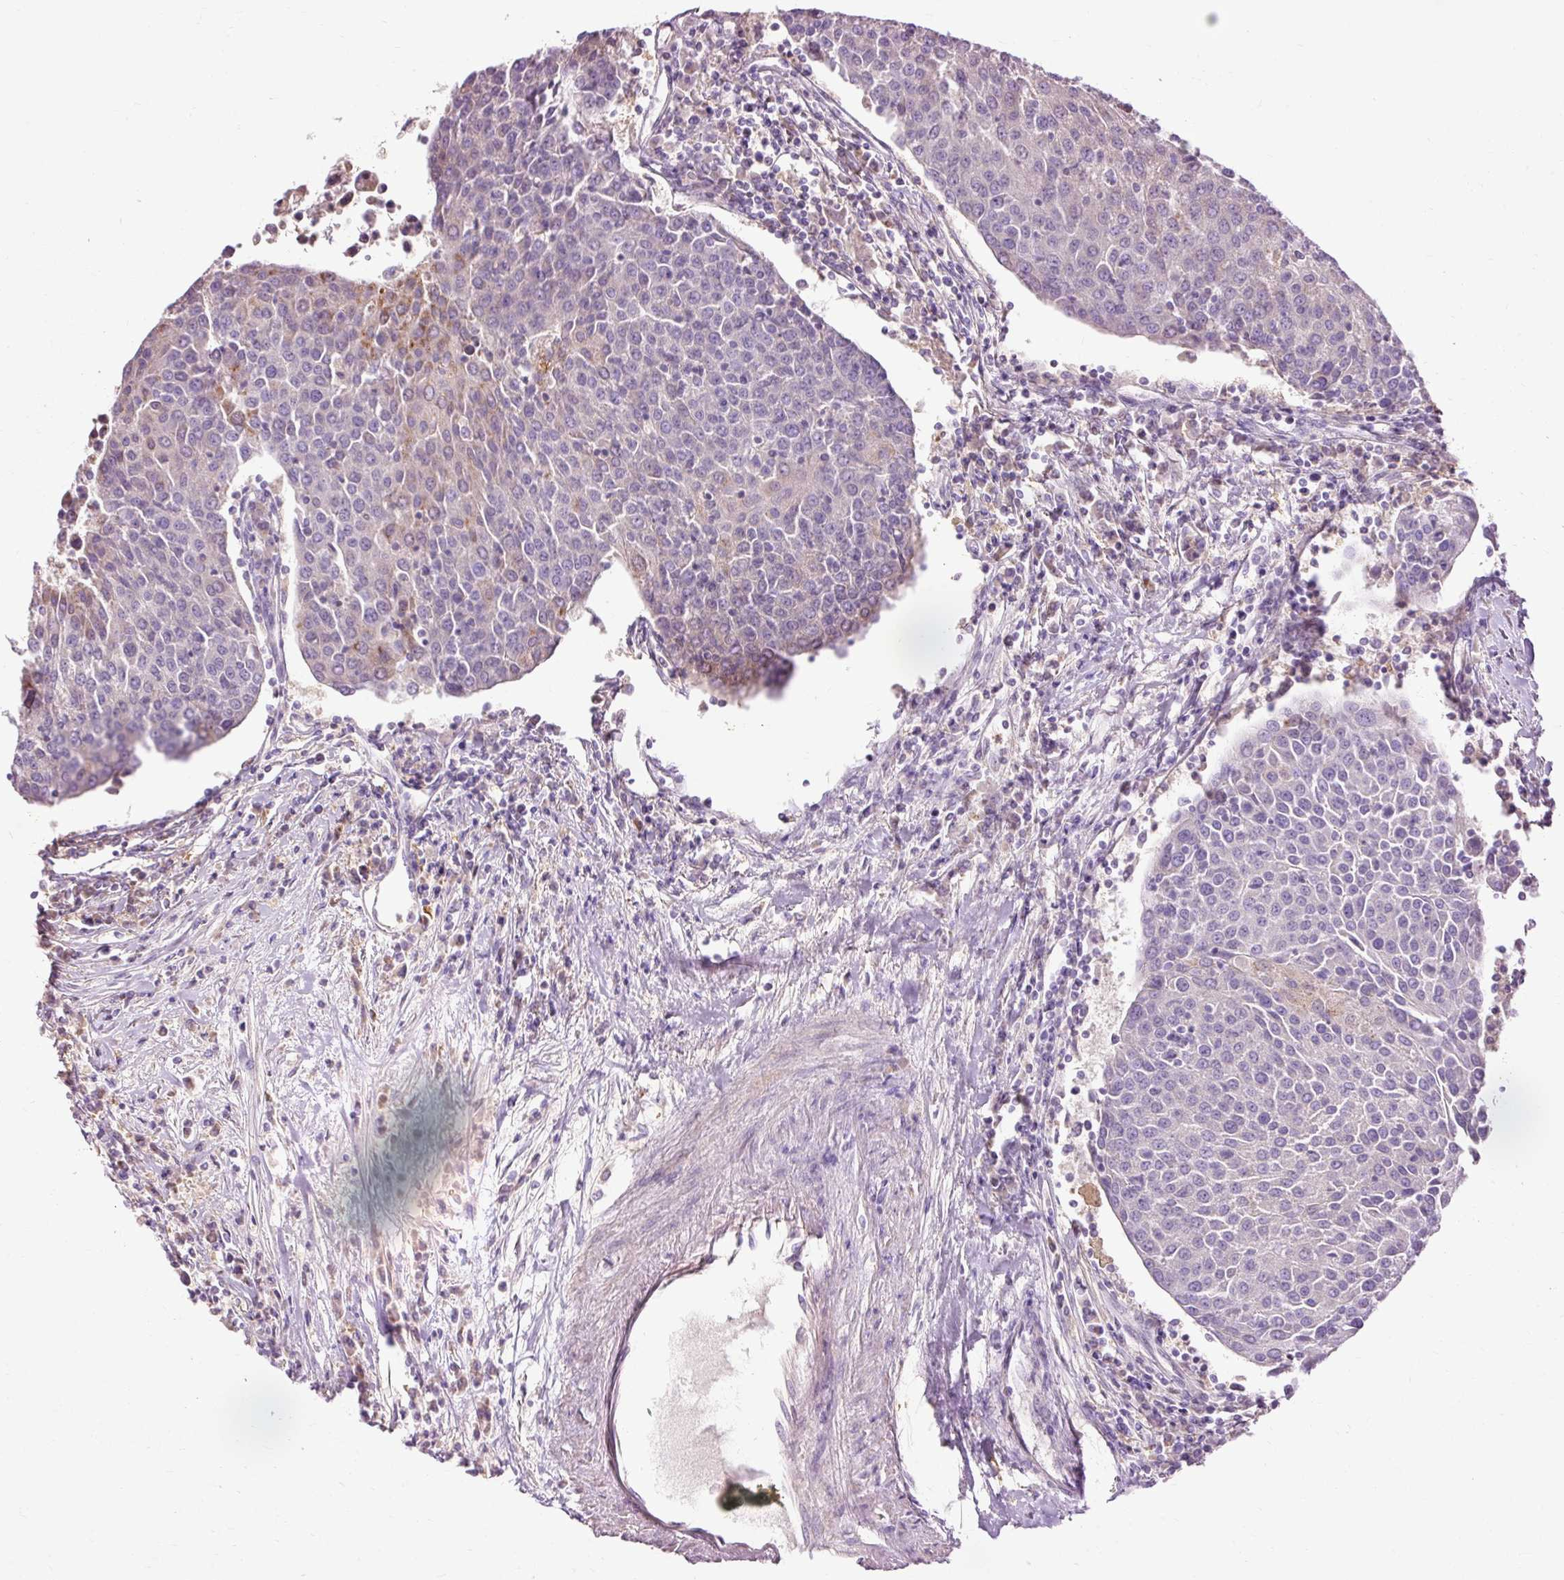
{"staining": {"intensity": "moderate", "quantity": "<25%", "location": "cytoplasmic/membranous"}, "tissue": "urothelial cancer", "cell_type": "Tumor cells", "image_type": "cancer", "snomed": [{"axis": "morphology", "description": "Urothelial carcinoma, High grade"}, {"axis": "topography", "description": "Urinary bladder"}], "caption": "The photomicrograph shows staining of urothelial cancer, revealing moderate cytoplasmic/membranous protein expression (brown color) within tumor cells.", "gene": "PRDX5", "patient": {"sex": "female", "age": 85}}